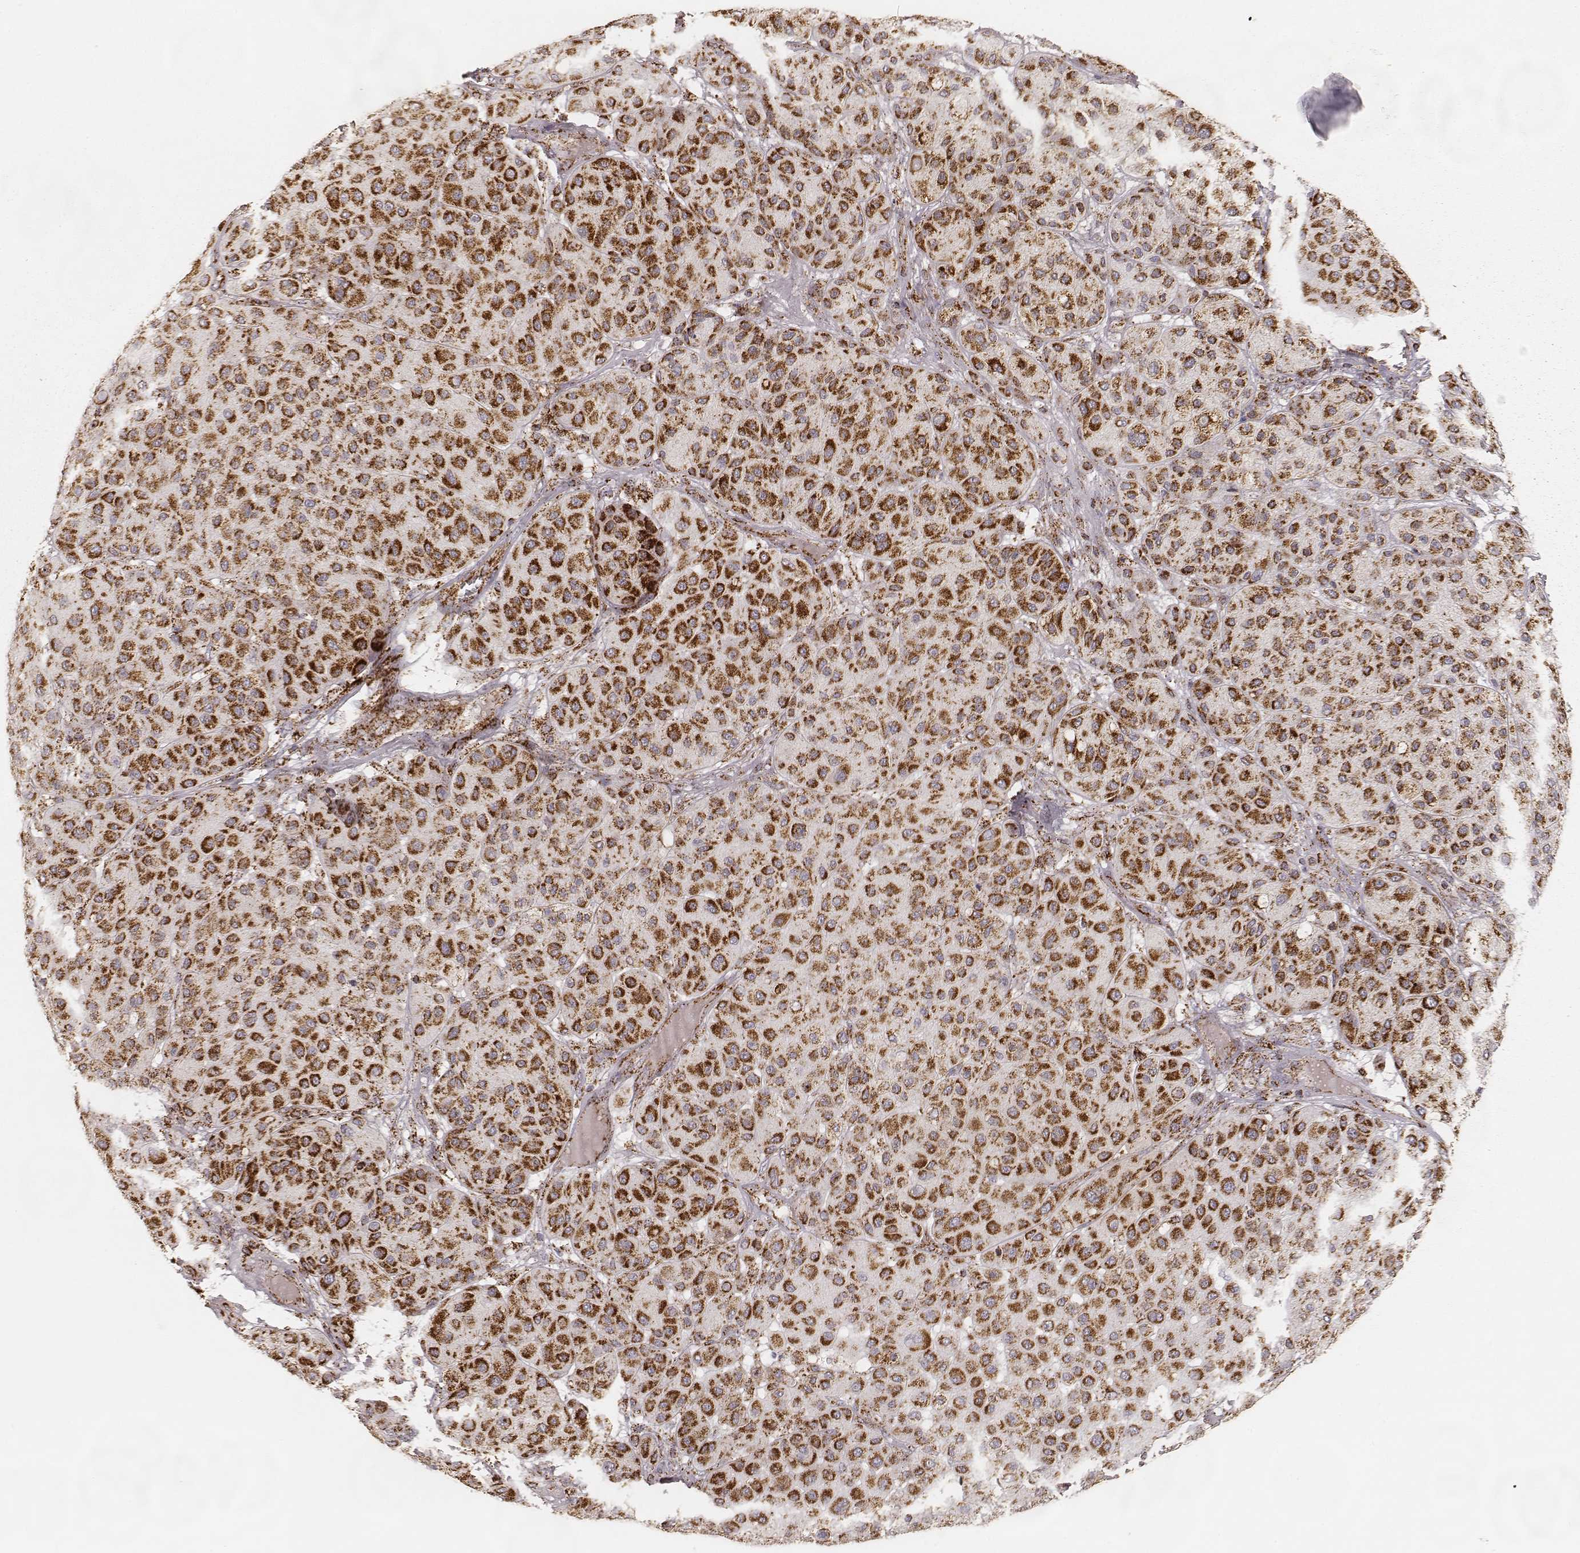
{"staining": {"intensity": "strong", "quantity": ">75%", "location": "cytoplasmic/membranous"}, "tissue": "melanoma", "cell_type": "Tumor cells", "image_type": "cancer", "snomed": [{"axis": "morphology", "description": "Malignant melanoma, Metastatic site"}, {"axis": "topography", "description": "Smooth muscle"}], "caption": "An immunohistochemistry histopathology image of tumor tissue is shown. Protein staining in brown labels strong cytoplasmic/membranous positivity in malignant melanoma (metastatic site) within tumor cells.", "gene": "CS", "patient": {"sex": "male", "age": 41}}